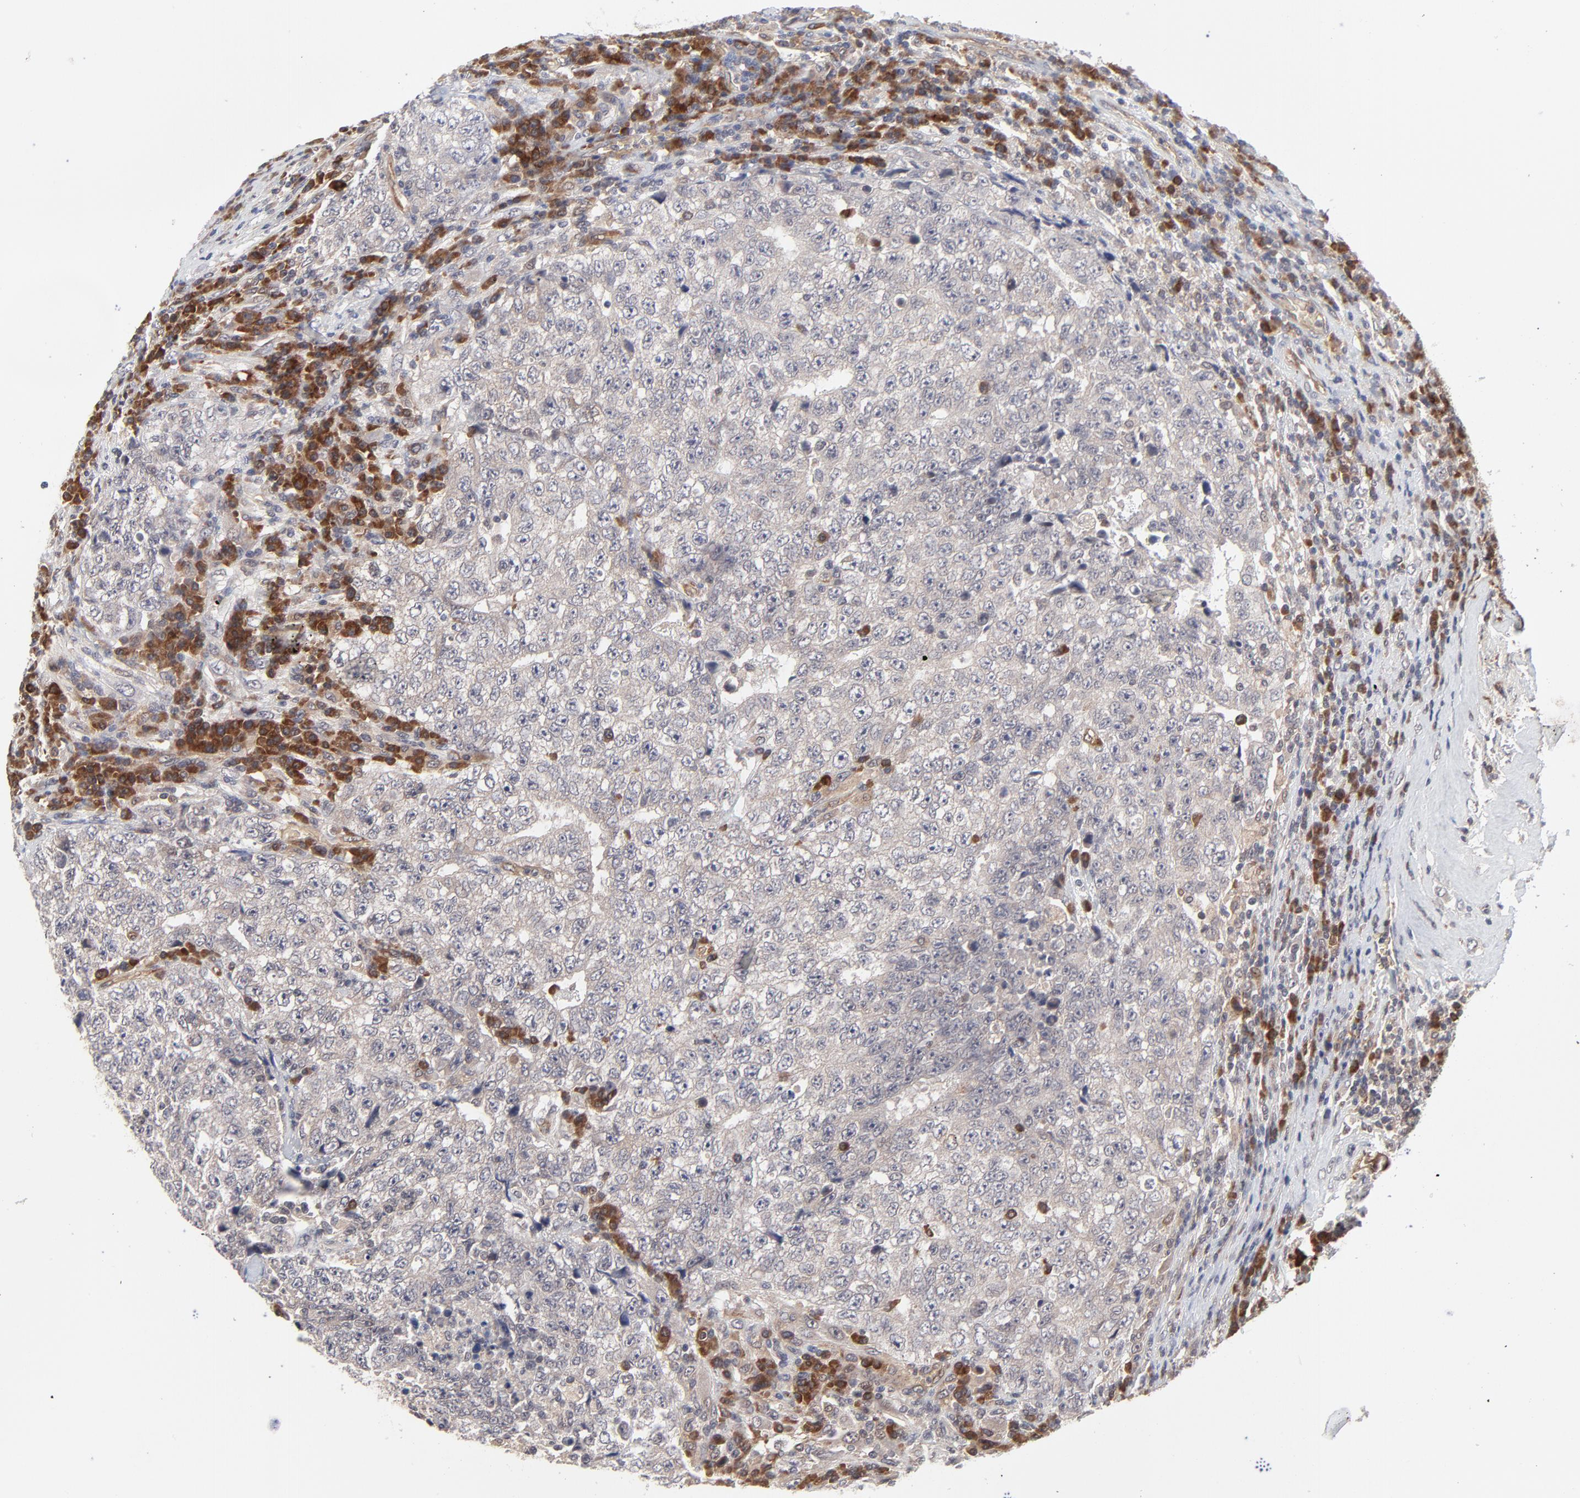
{"staining": {"intensity": "weak", "quantity": "25%-75%", "location": "cytoplasmic/membranous"}, "tissue": "testis cancer", "cell_type": "Tumor cells", "image_type": "cancer", "snomed": [{"axis": "morphology", "description": "Necrosis, NOS"}, {"axis": "morphology", "description": "Carcinoma, Embryonal, NOS"}, {"axis": "topography", "description": "Testis"}], "caption": "Weak cytoplasmic/membranous protein staining is present in about 25%-75% of tumor cells in testis cancer. (Stains: DAB (3,3'-diaminobenzidine) in brown, nuclei in blue, Microscopy: brightfield microscopy at high magnification).", "gene": "CASP10", "patient": {"sex": "male", "age": 19}}